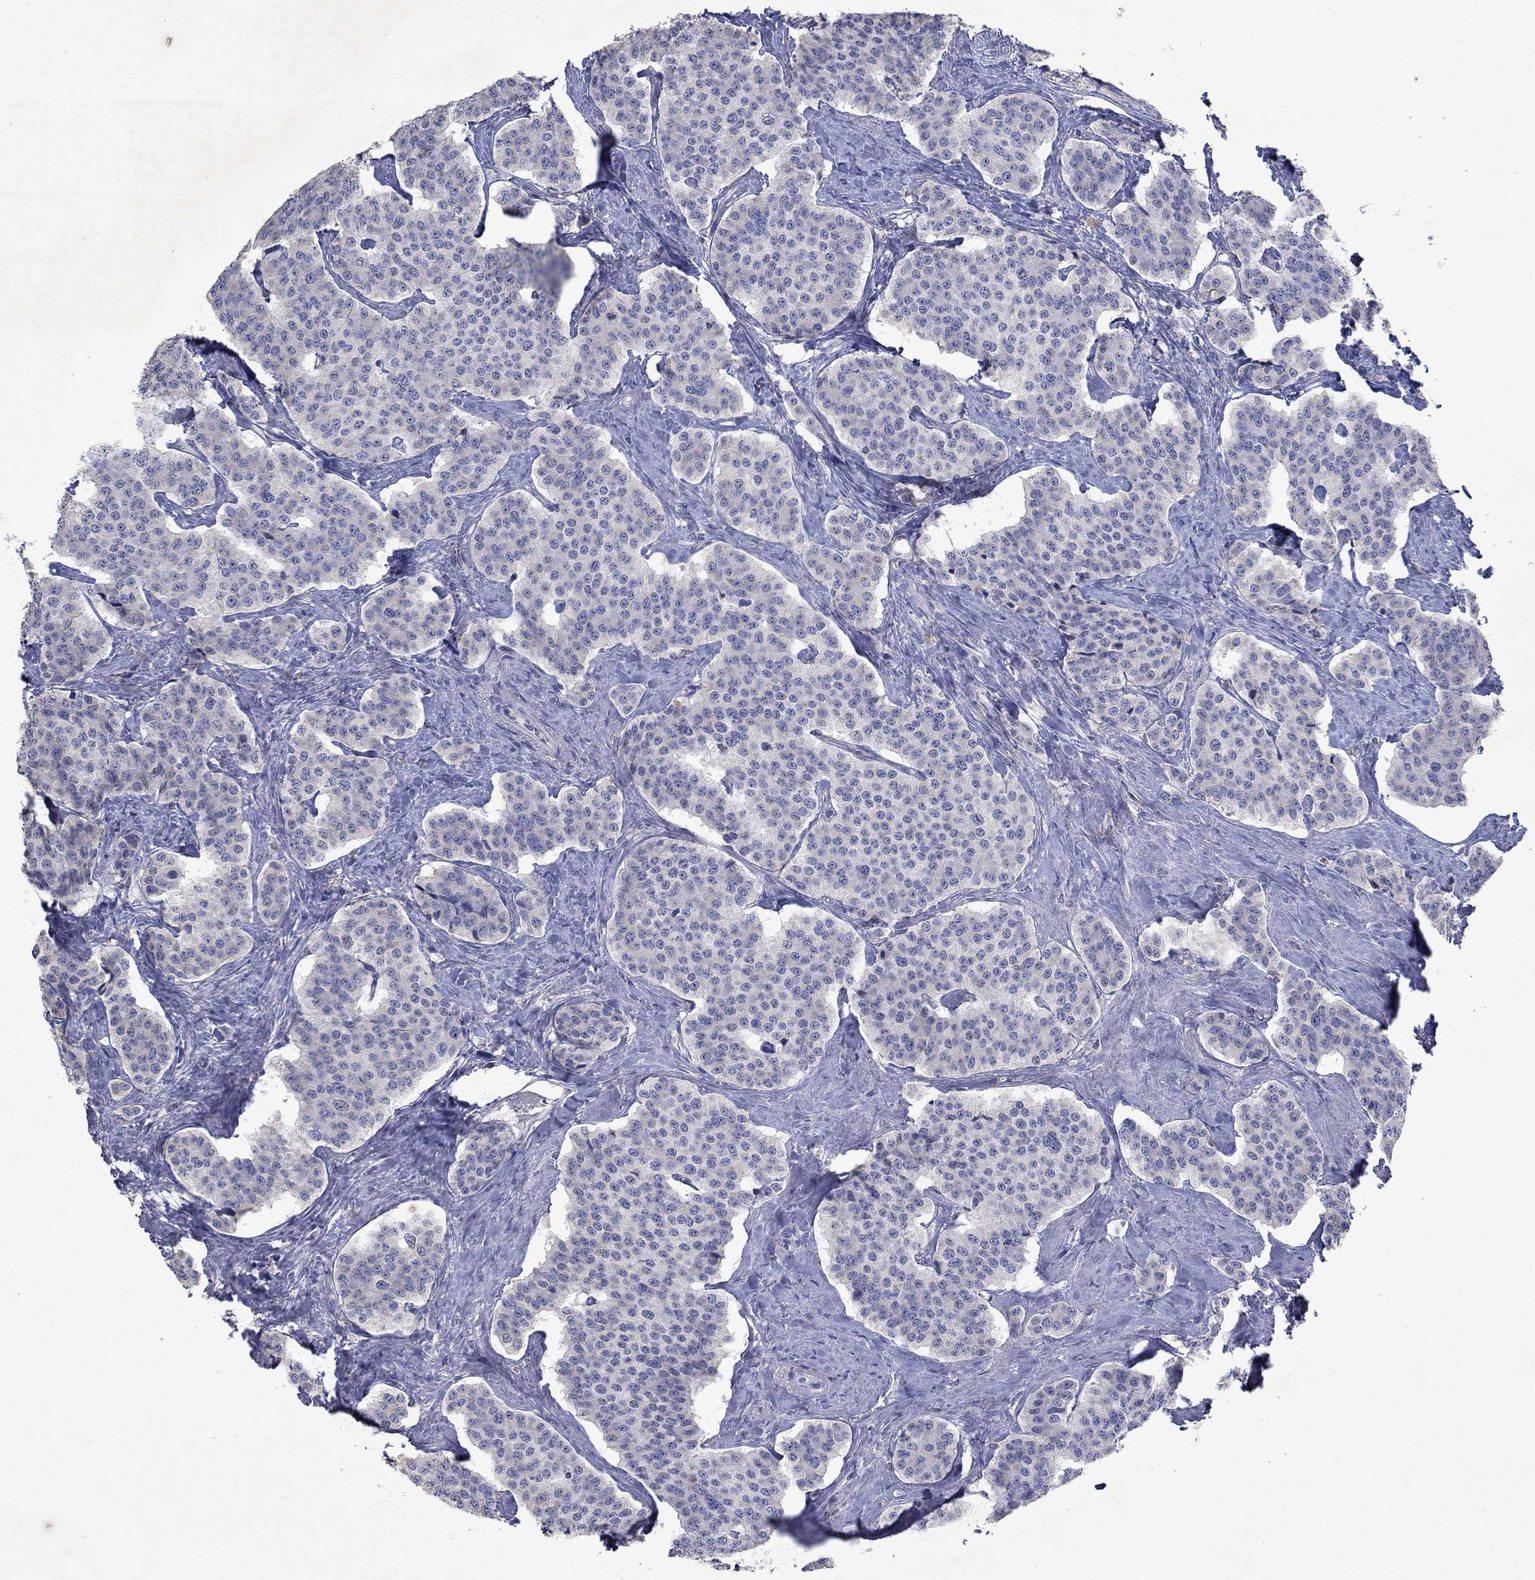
{"staining": {"intensity": "negative", "quantity": "none", "location": "none"}, "tissue": "carcinoid", "cell_type": "Tumor cells", "image_type": "cancer", "snomed": [{"axis": "morphology", "description": "Carcinoid, malignant, NOS"}, {"axis": "topography", "description": "Small intestine"}], "caption": "Immunohistochemistry (IHC) photomicrograph of neoplastic tissue: carcinoid (malignant) stained with DAB (3,3'-diaminobenzidine) displays no significant protein expression in tumor cells.", "gene": "TMEM97", "patient": {"sex": "female", "age": 58}}